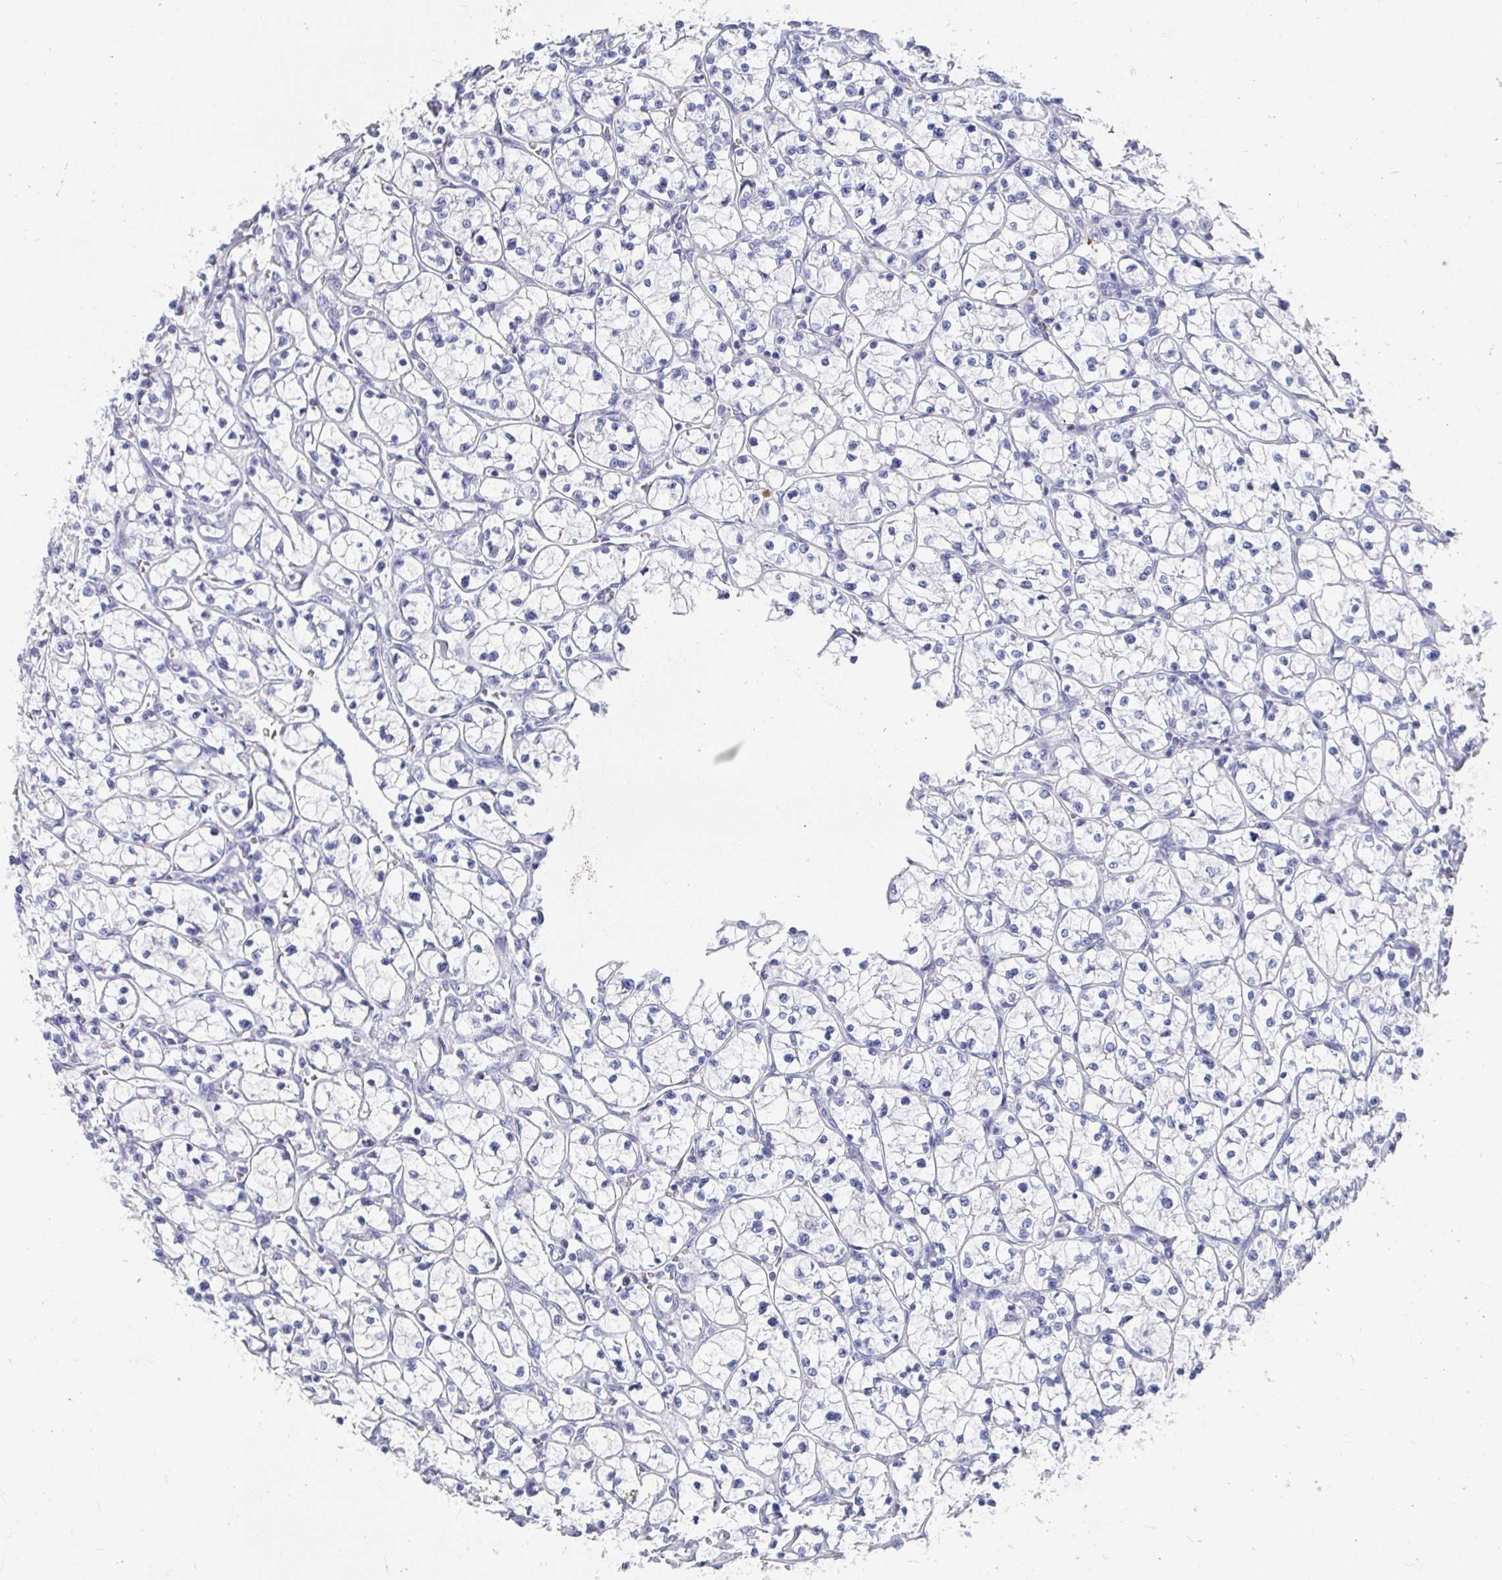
{"staining": {"intensity": "negative", "quantity": "none", "location": "none"}, "tissue": "renal cancer", "cell_type": "Tumor cells", "image_type": "cancer", "snomed": [{"axis": "morphology", "description": "Adenocarcinoma, NOS"}, {"axis": "topography", "description": "Kidney"}], "caption": "Immunohistochemistry of human adenocarcinoma (renal) shows no positivity in tumor cells.", "gene": "GRIA1", "patient": {"sex": "female", "age": 64}}